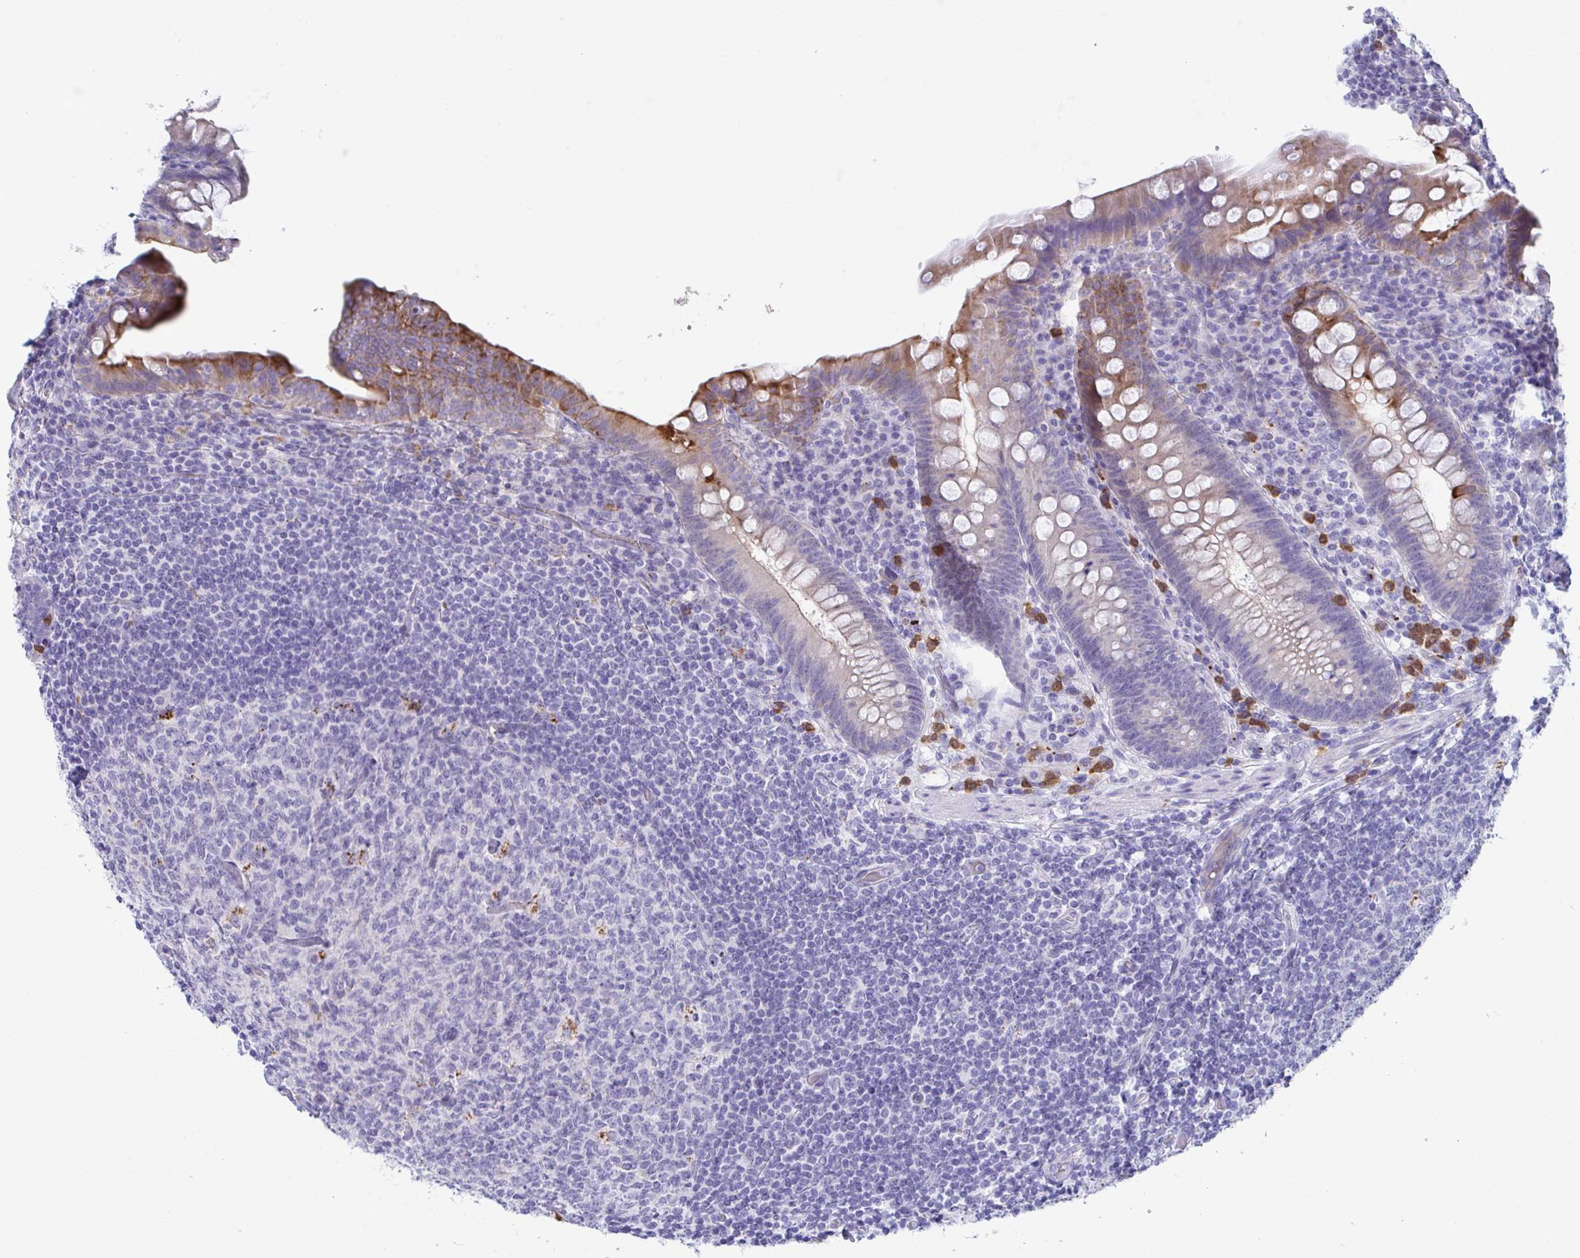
{"staining": {"intensity": "moderate", "quantity": "<25%", "location": "cytoplasmic/membranous"}, "tissue": "appendix", "cell_type": "Glandular cells", "image_type": "normal", "snomed": [{"axis": "morphology", "description": "Normal tissue, NOS"}, {"axis": "topography", "description": "Appendix"}], "caption": "A brown stain labels moderate cytoplasmic/membranous positivity of a protein in glandular cells of unremarkable human appendix. The staining was performed using DAB (3,3'-diaminobenzidine) to visualize the protein expression in brown, while the nuclei were stained in blue with hematoxylin (Magnification: 20x).", "gene": "TAS2R38", "patient": {"sex": "male", "age": 71}}